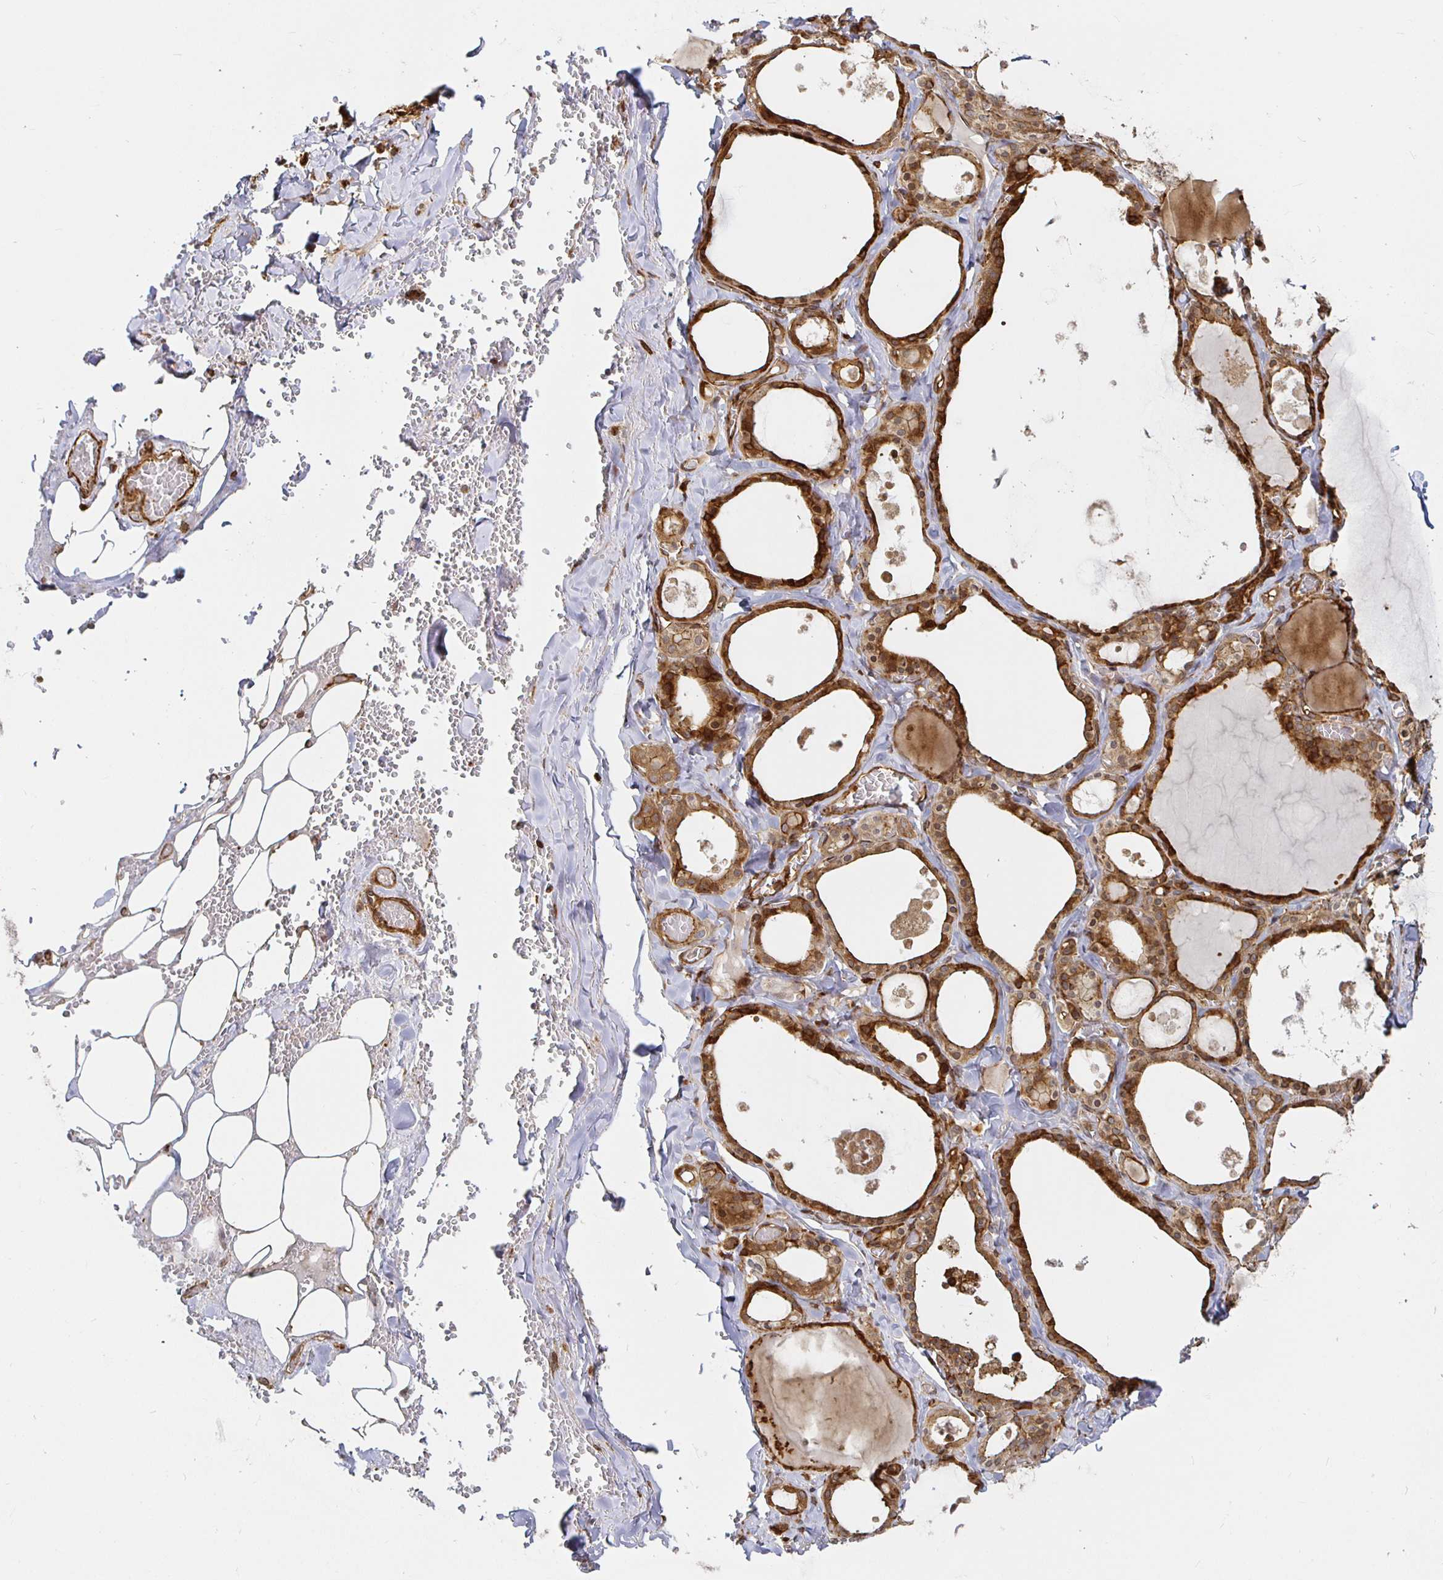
{"staining": {"intensity": "strong", "quantity": ">75%", "location": "cytoplasmic/membranous"}, "tissue": "thyroid gland", "cell_type": "Glandular cells", "image_type": "normal", "snomed": [{"axis": "morphology", "description": "Normal tissue, NOS"}, {"axis": "topography", "description": "Thyroid gland"}], "caption": "IHC (DAB (3,3'-diaminobenzidine)) staining of normal human thyroid gland shows strong cytoplasmic/membranous protein staining in about >75% of glandular cells. (DAB IHC, brown staining for protein, blue staining for nuclei).", "gene": "STRAP", "patient": {"sex": "male", "age": 56}}